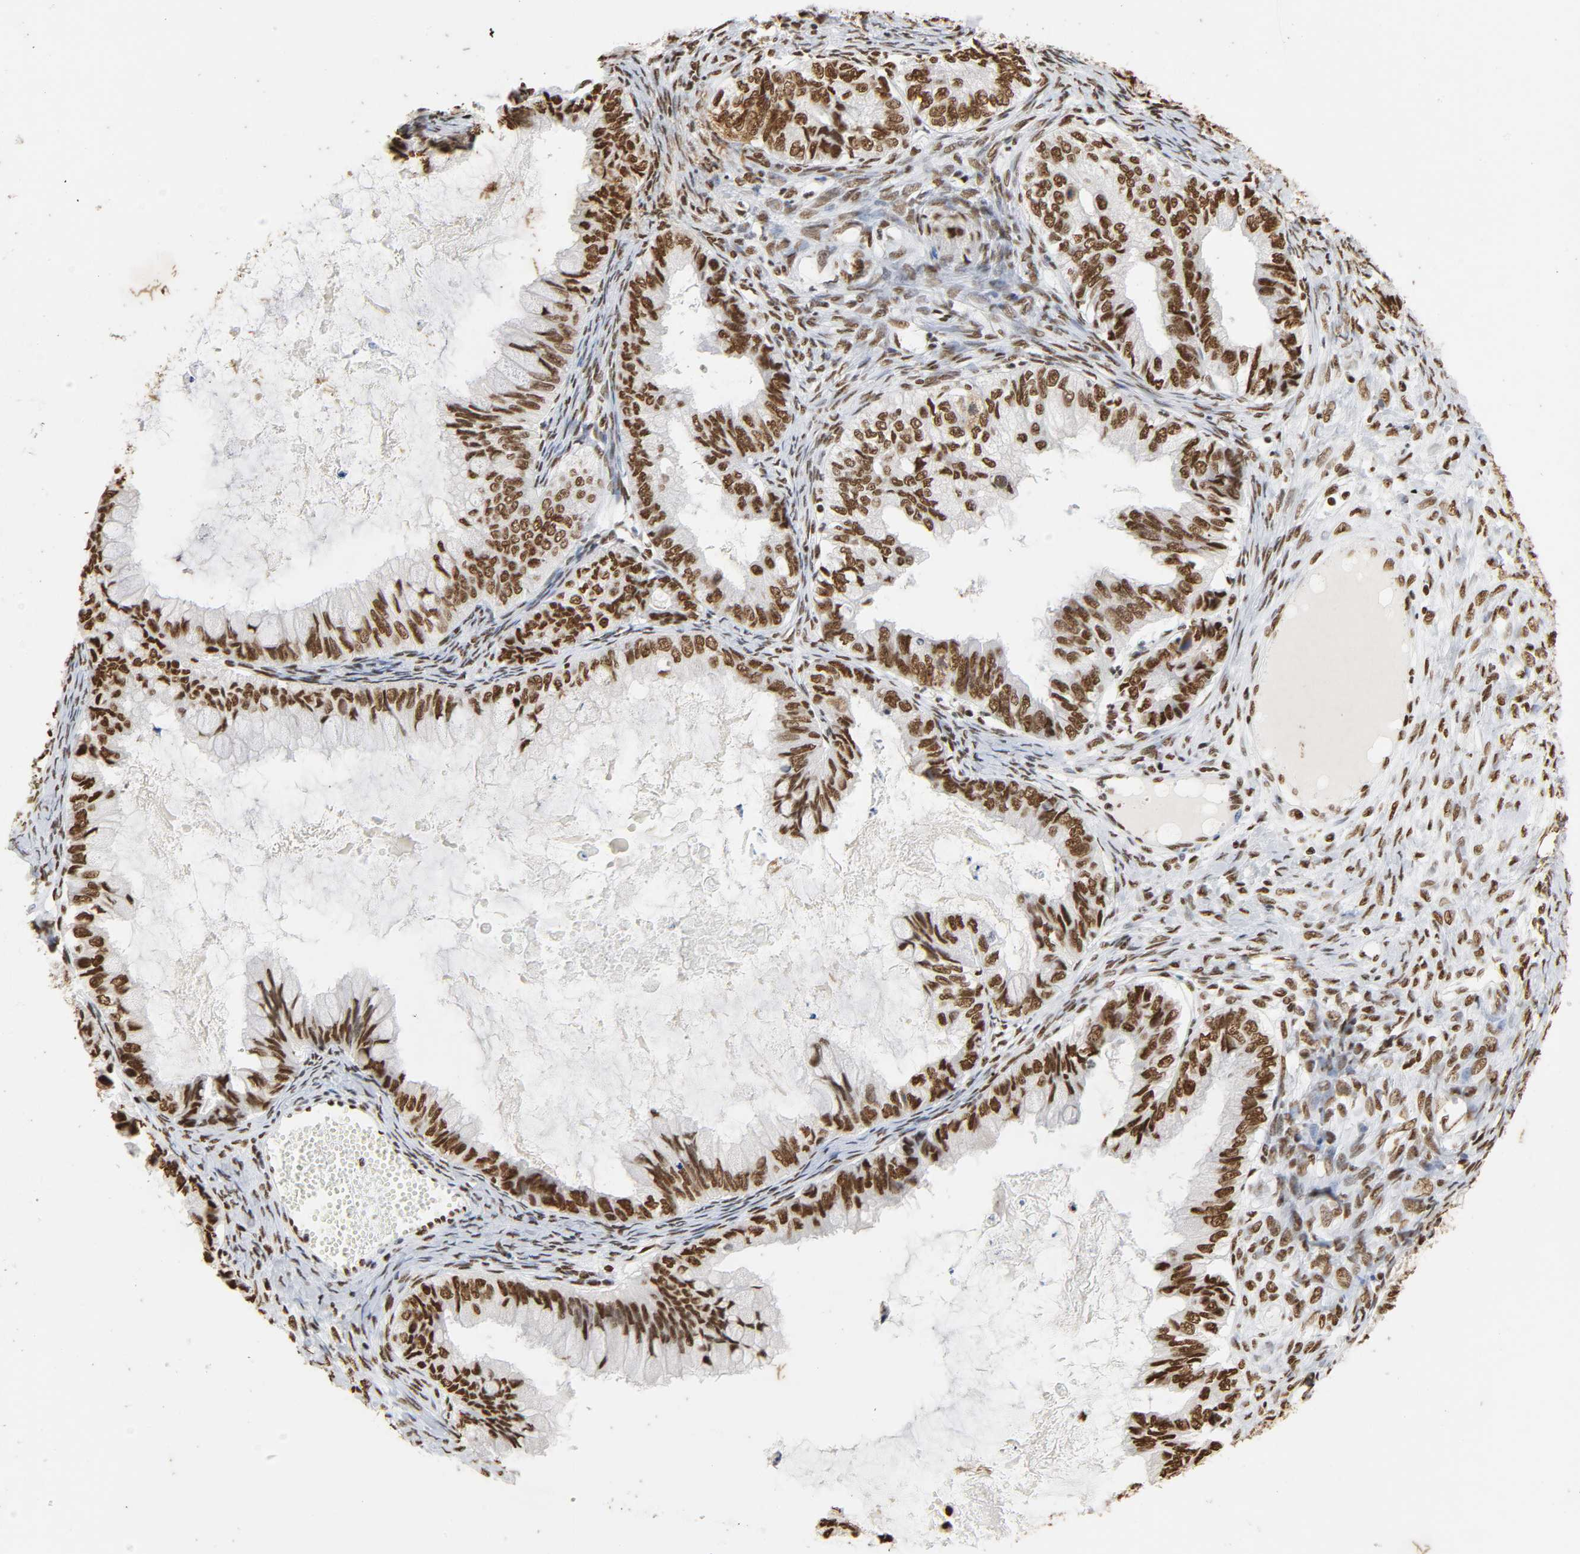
{"staining": {"intensity": "strong", "quantity": ">75%", "location": "nuclear"}, "tissue": "ovarian cancer", "cell_type": "Tumor cells", "image_type": "cancer", "snomed": [{"axis": "morphology", "description": "Cystadenocarcinoma, mucinous, NOS"}, {"axis": "topography", "description": "Ovary"}], "caption": "There is high levels of strong nuclear expression in tumor cells of ovarian cancer (mucinous cystadenocarcinoma), as demonstrated by immunohistochemical staining (brown color).", "gene": "HNRNPC", "patient": {"sex": "female", "age": 80}}